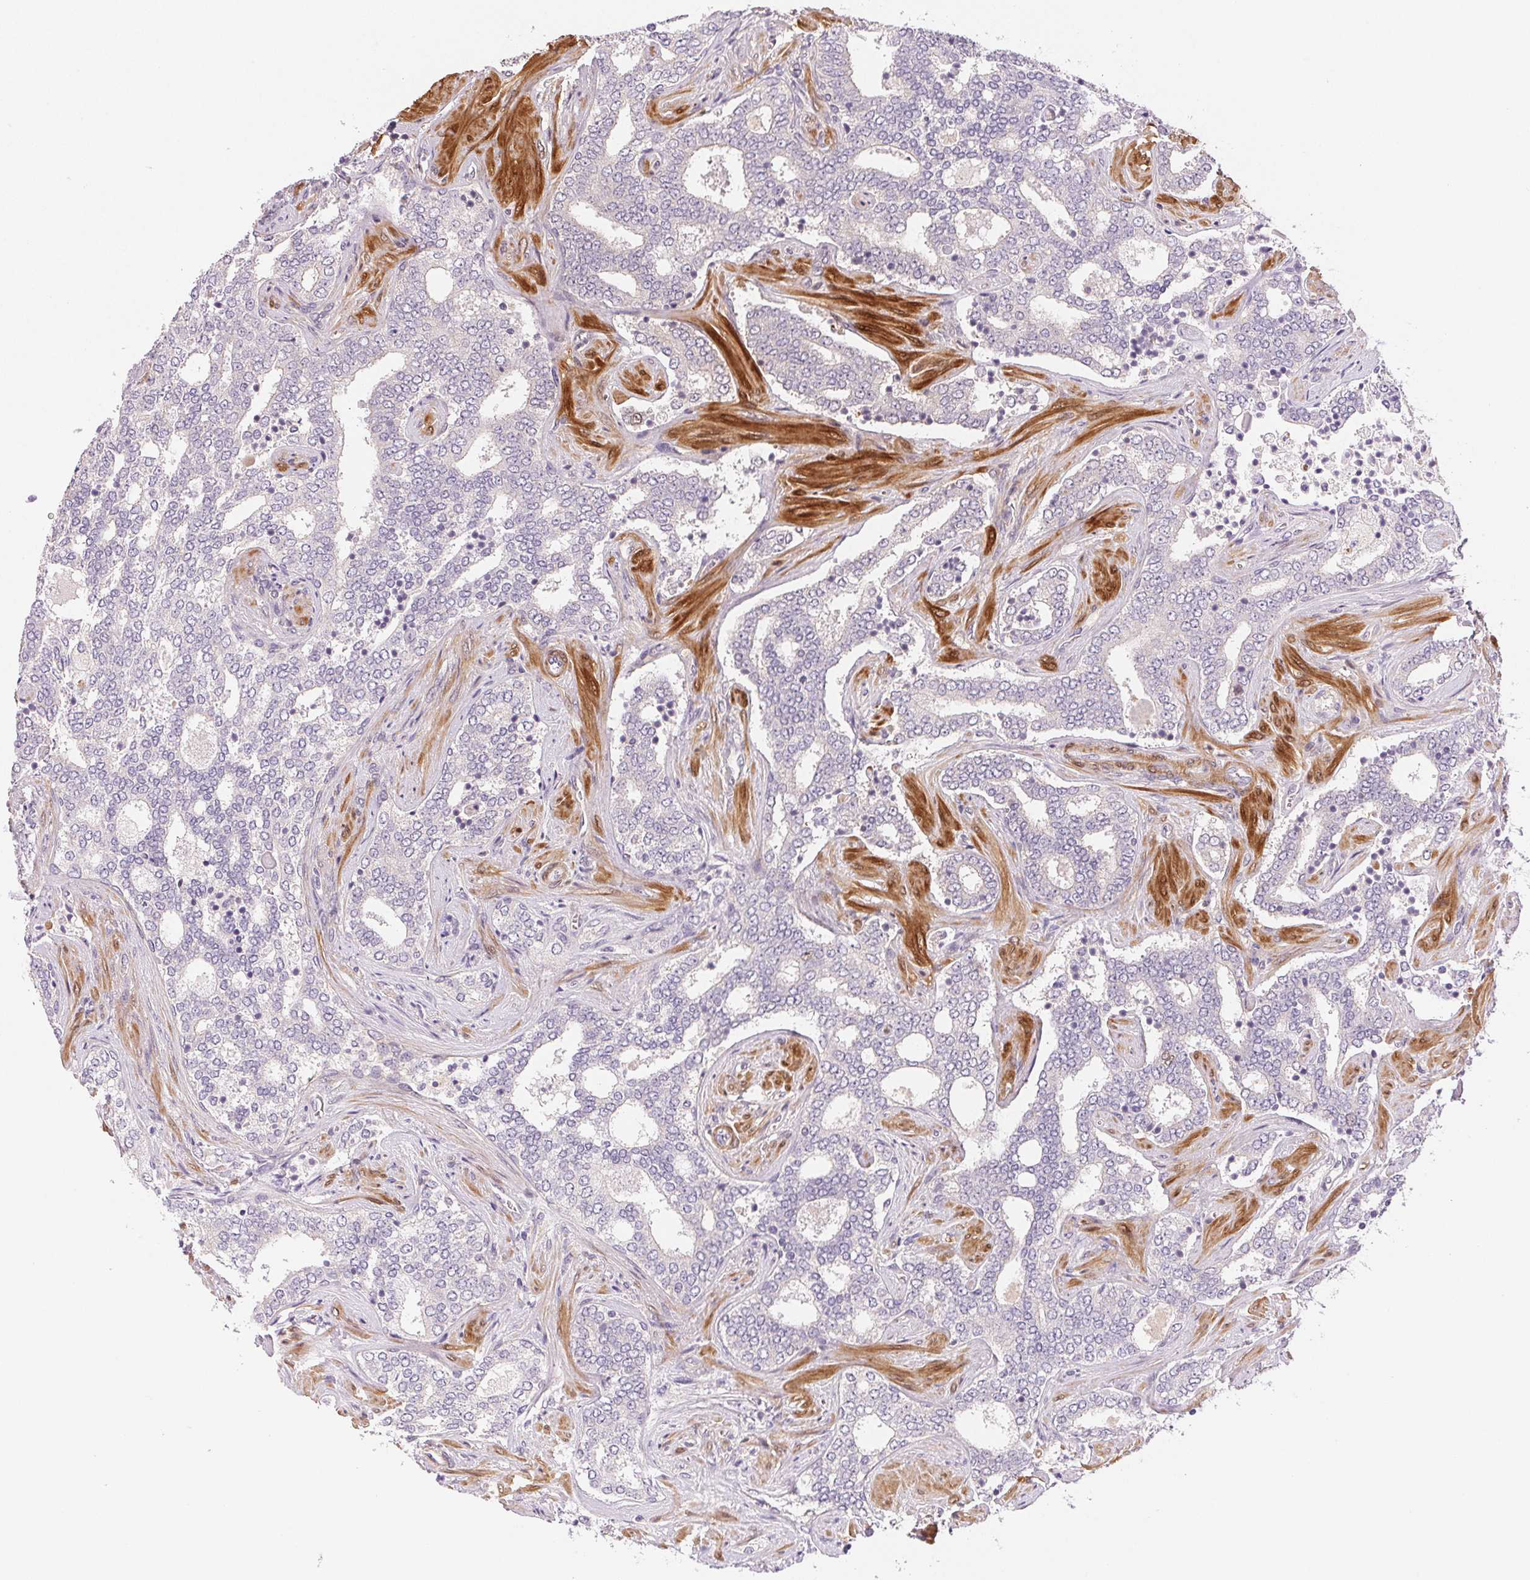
{"staining": {"intensity": "negative", "quantity": "none", "location": "none"}, "tissue": "prostate cancer", "cell_type": "Tumor cells", "image_type": "cancer", "snomed": [{"axis": "morphology", "description": "Adenocarcinoma, High grade"}, {"axis": "topography", "description": "Prostate"}], "caption": "This is an IHC micrograph of human prostate cancer (high-grade adenocarcinoma). There is no positivity in tumor cells.", "gene": "SMTN", "patient": {"sex": "male", "age": 60}}